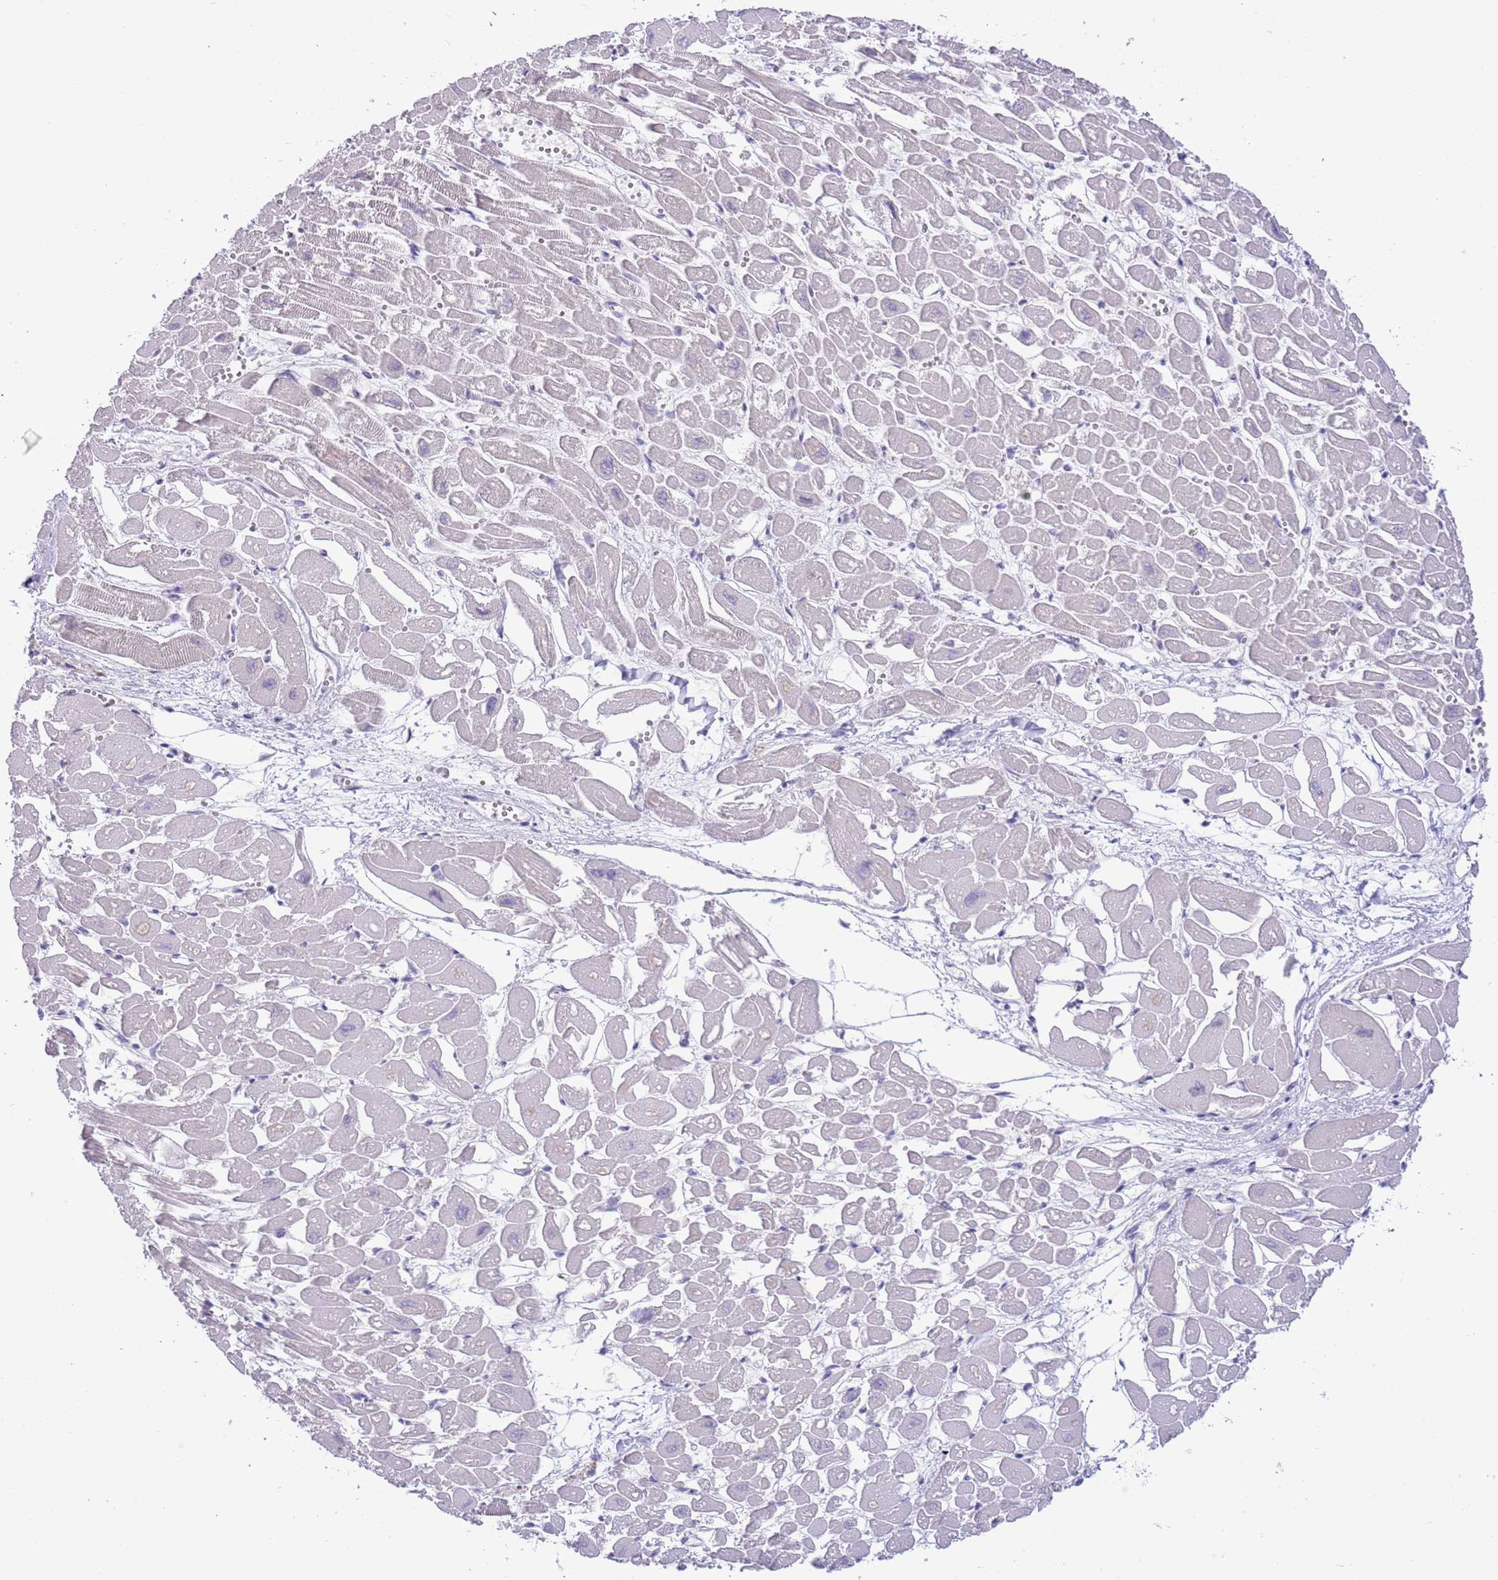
{"staining": {"intensity": "negative", "quantity": "none", "location": "none"}, "tissue": "heart muscle", "cell_type": "Cardiomyocytes", "image_type": "normal", "snomed": [{"axis": "morphology", "description": "Normal tissue, NOS"}, {"axis": "topography", "description": "Heart"}], "caption": "The IHC image has no significant expression in cardiomyocytes of heart muscle. (DAB (3,3'-diaminobenzidine) immunohistochemistry (IHC), high magnification).", "gene": "FBRSL1", "patient": {"sex": "male", "age": 54}}